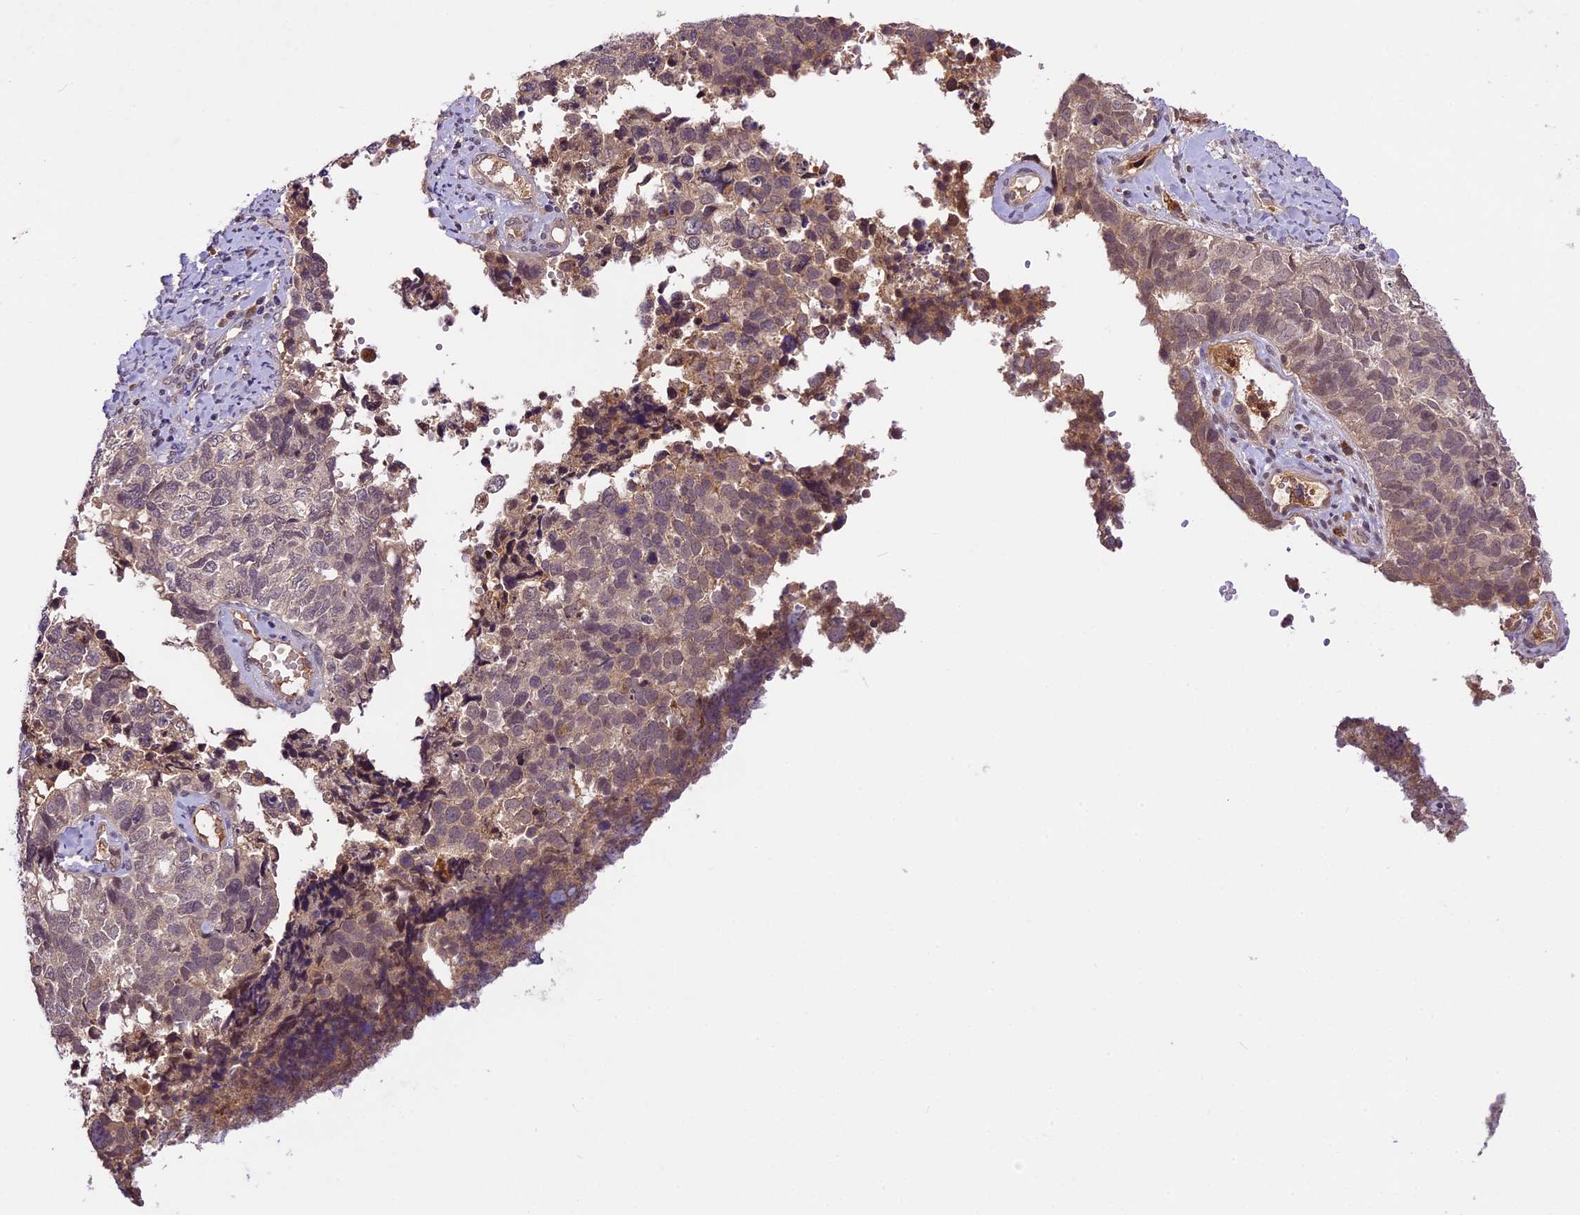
{"staining": {"intensity": "weak", "quantity": "25%-75%", "location": "cytoplasmic/membranous,nuclear"}, "tissue": "cervical cancer", "cell_type": "Tumor cells", "image_type": "cancer", "snomed": [{"axis": "morphology", "description": "Squamous cell carcinoma, NOS"}, {"axis": "topography", "description": "Cervix"}], "caption": "Immunohistochemistry (IHC) micrograph of human squamous cell carcinoma (cervical) stained for a protein (brown), which demonstrates low levels of weak cytoplasmic/membranous and nuclear expression in approximately 25%-75% of tumor cells.", "gene": "ATP10A", "patient": {"sex": "female", "age": 63}}